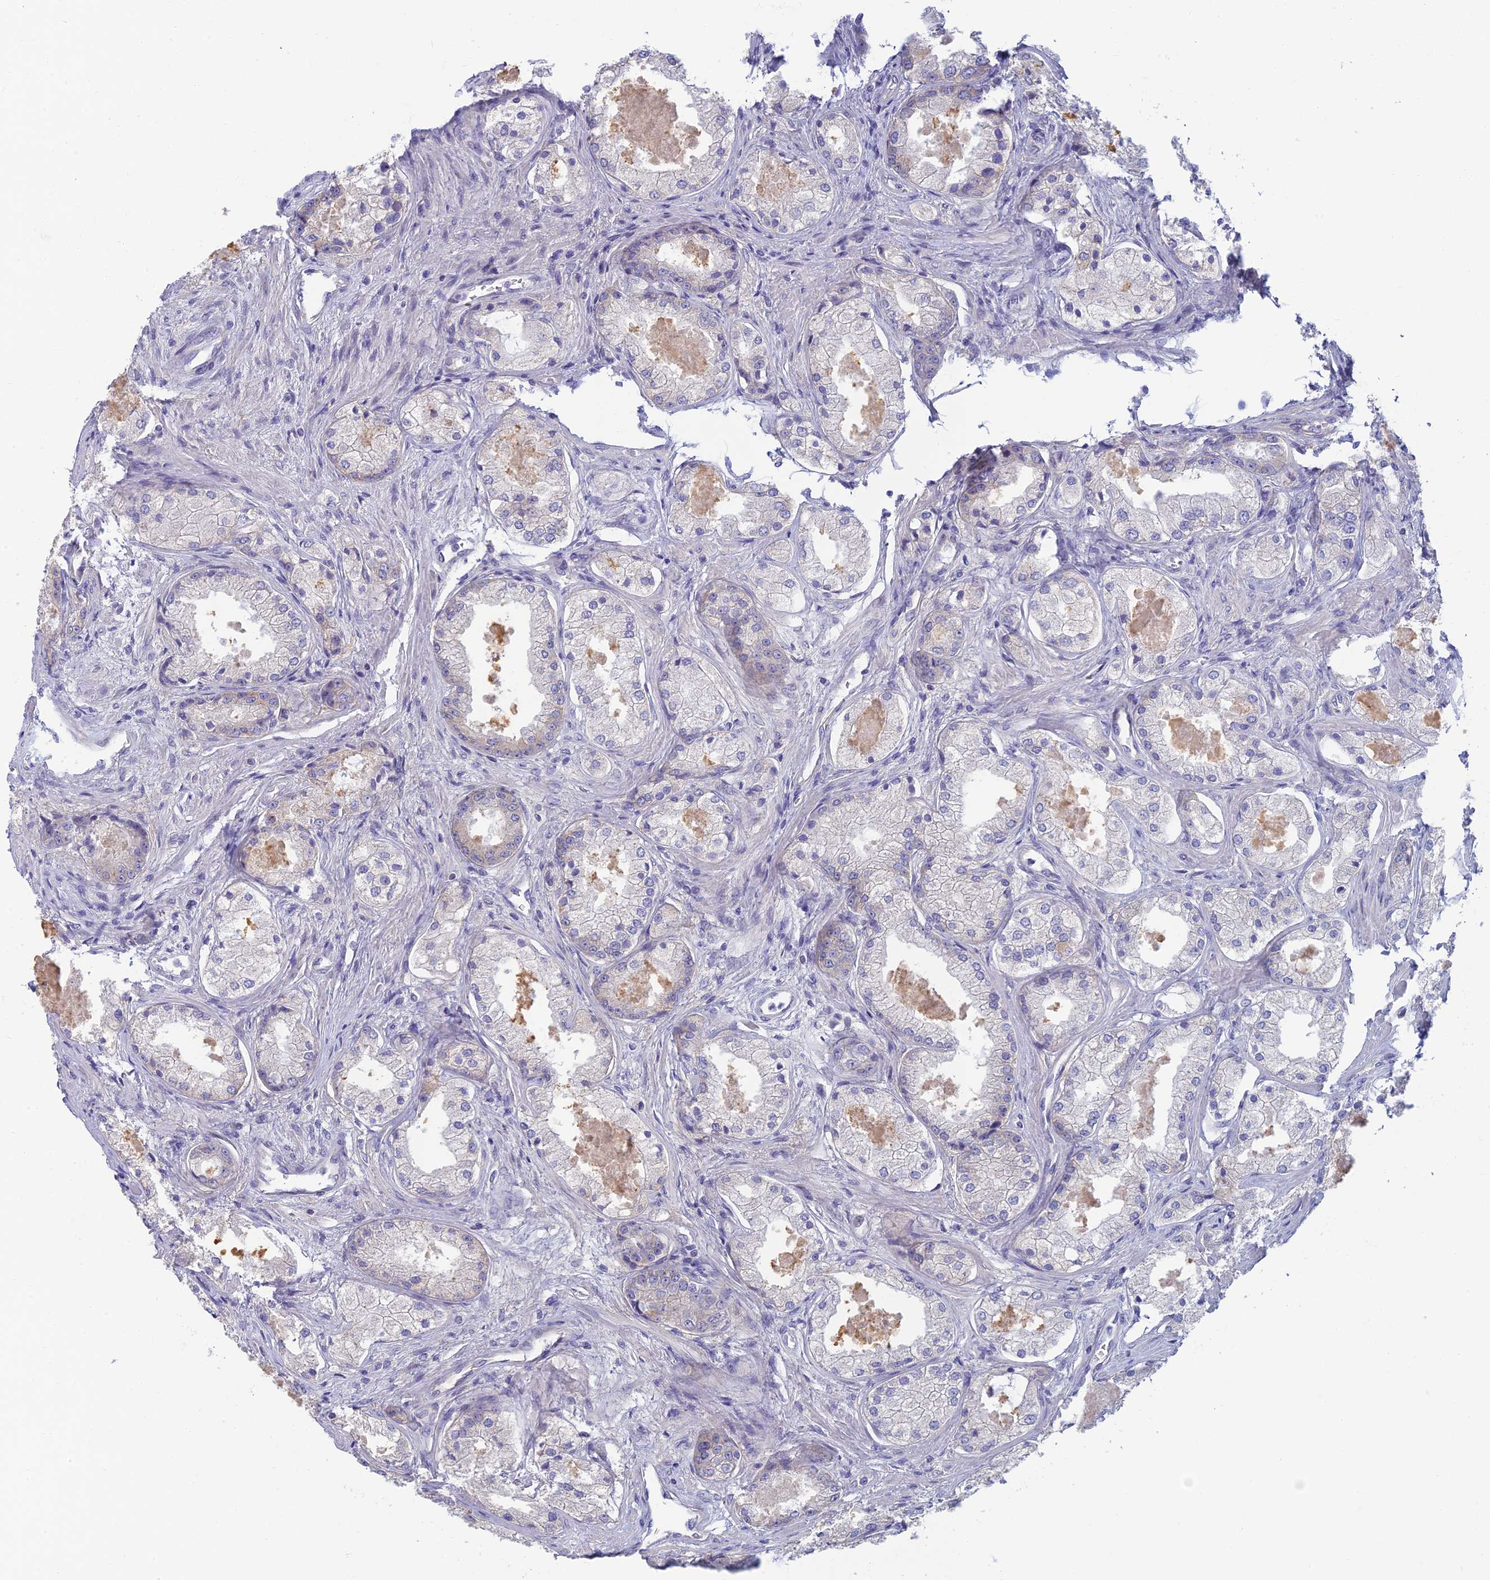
{"staining": {"intensity": "negative", "quantity": "none", "location": "none"}, "tissue": "prostate cancer", "cell_type": "Tumor cells", "image_type": "cancer", "snomed": [{"axis": "morphology", "description": "Adenocarcinoma, Low grade"}, {"axis": "topography", "description": "Prostate"}], "caption": "Immunohistochemical staining of human prostate cancer (low-grade adenocarcinoma) demonstrates no significant staining in tumor cells. The staining is performed using DAB brown chromogen with nuclei counter-stained in using hematoxylin.", "gene": "NEURL1", "patient": {"sex": "male", "age": 68}}